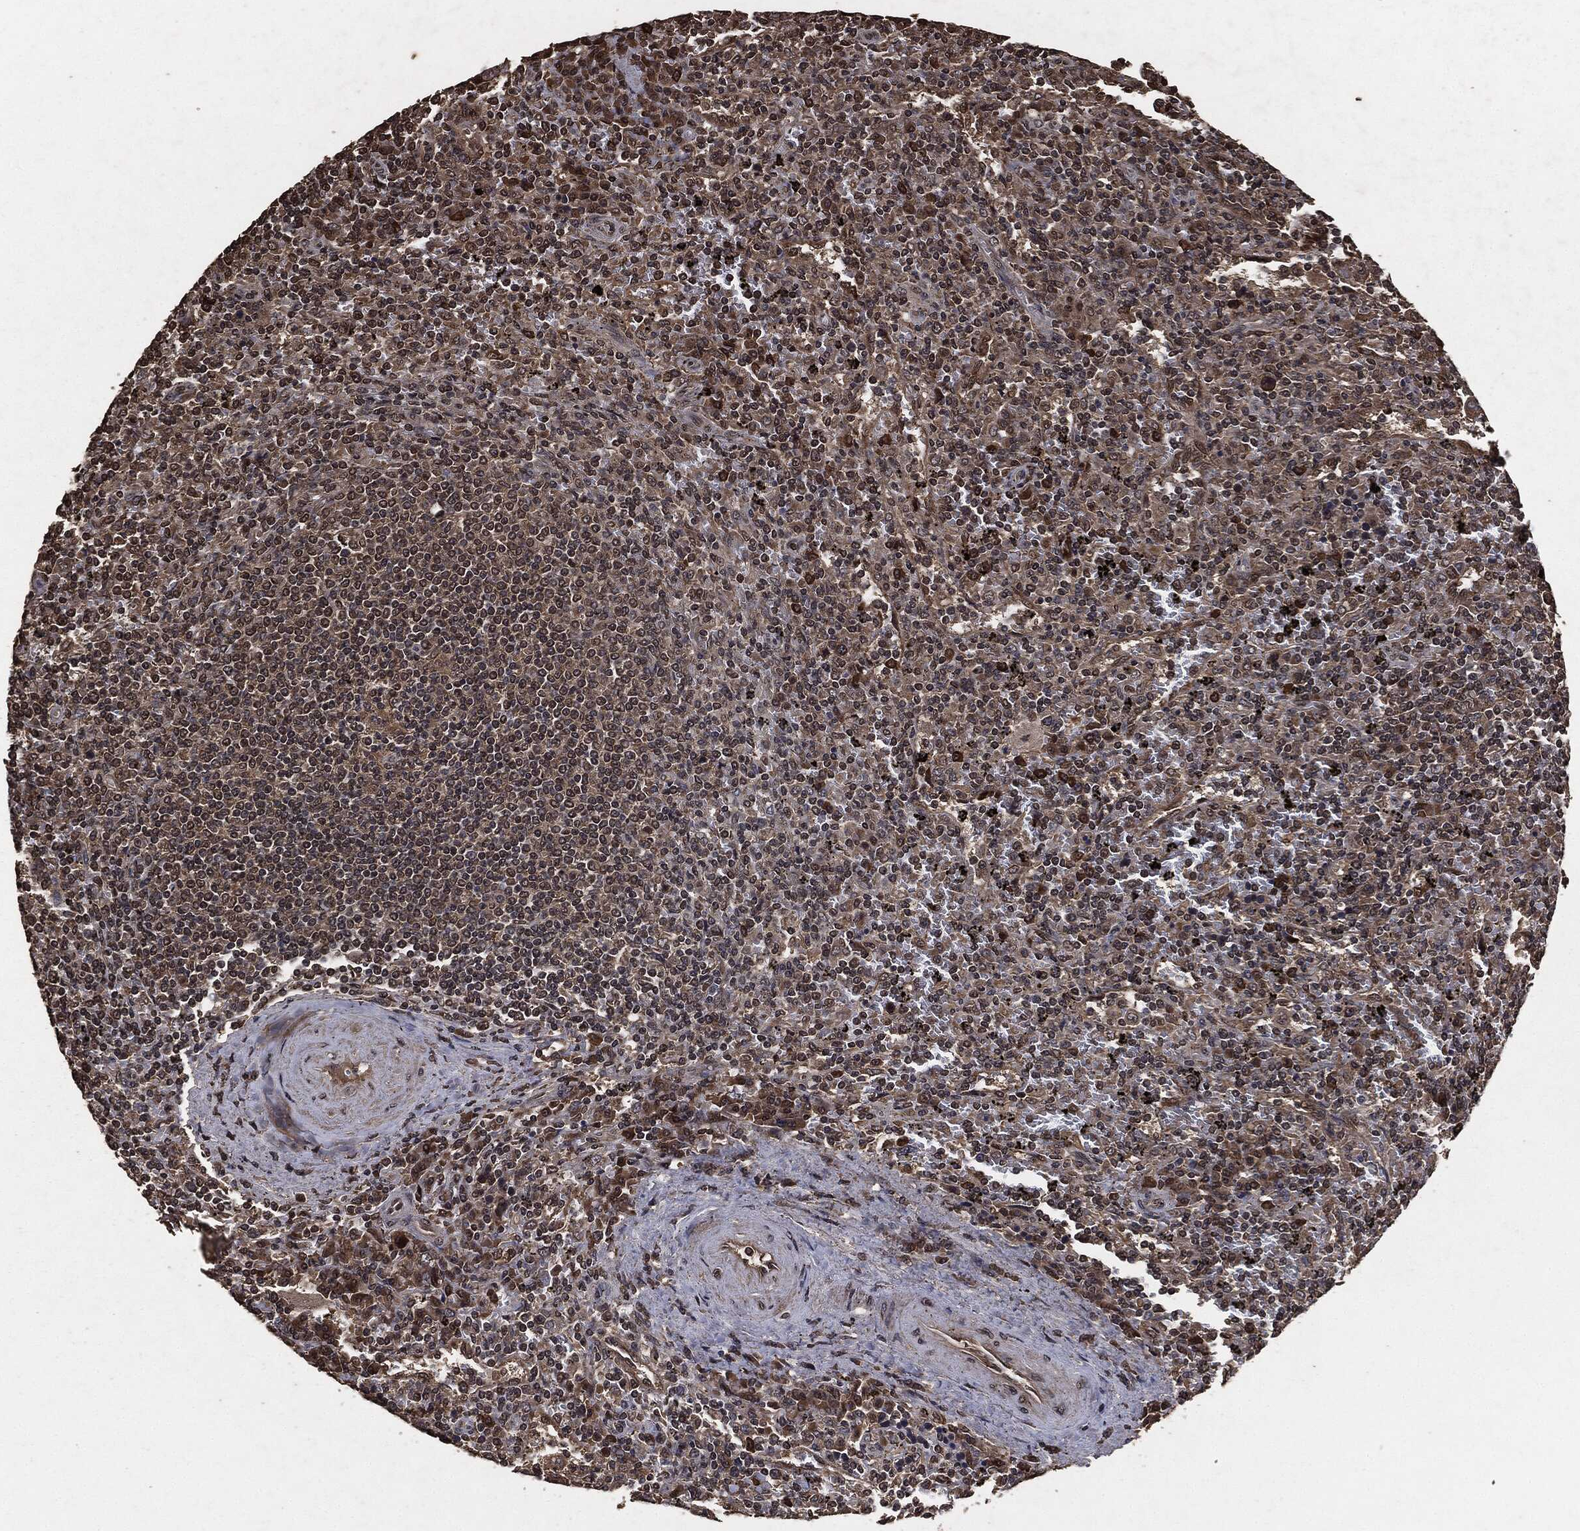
{"staining": {"intensity": "weak", "quantity": "25%-75%", "location": "cytoplasmic/membranous"}, "tissue": "lymphoma", "cell_type": "Tumor cells", "image_type": "cancer", "snomed": [{"axis": "morphology", "description": "Malignant lymphoma, non-Hodgkin's type, Low grade"}, {"axis": "topography", "description": "Spleen"}], "caption": "High-power microscopy captured an immunohistochemistry (IHC) image of low-grade malignant lymphoma, non-Hodgkin's type, revealing weak cytoplasmic/membranous expression in approximately 25%-75% of tumor cells.", "gene": "AKT1S1", "patient": {"sex": "male", "age": 62}}